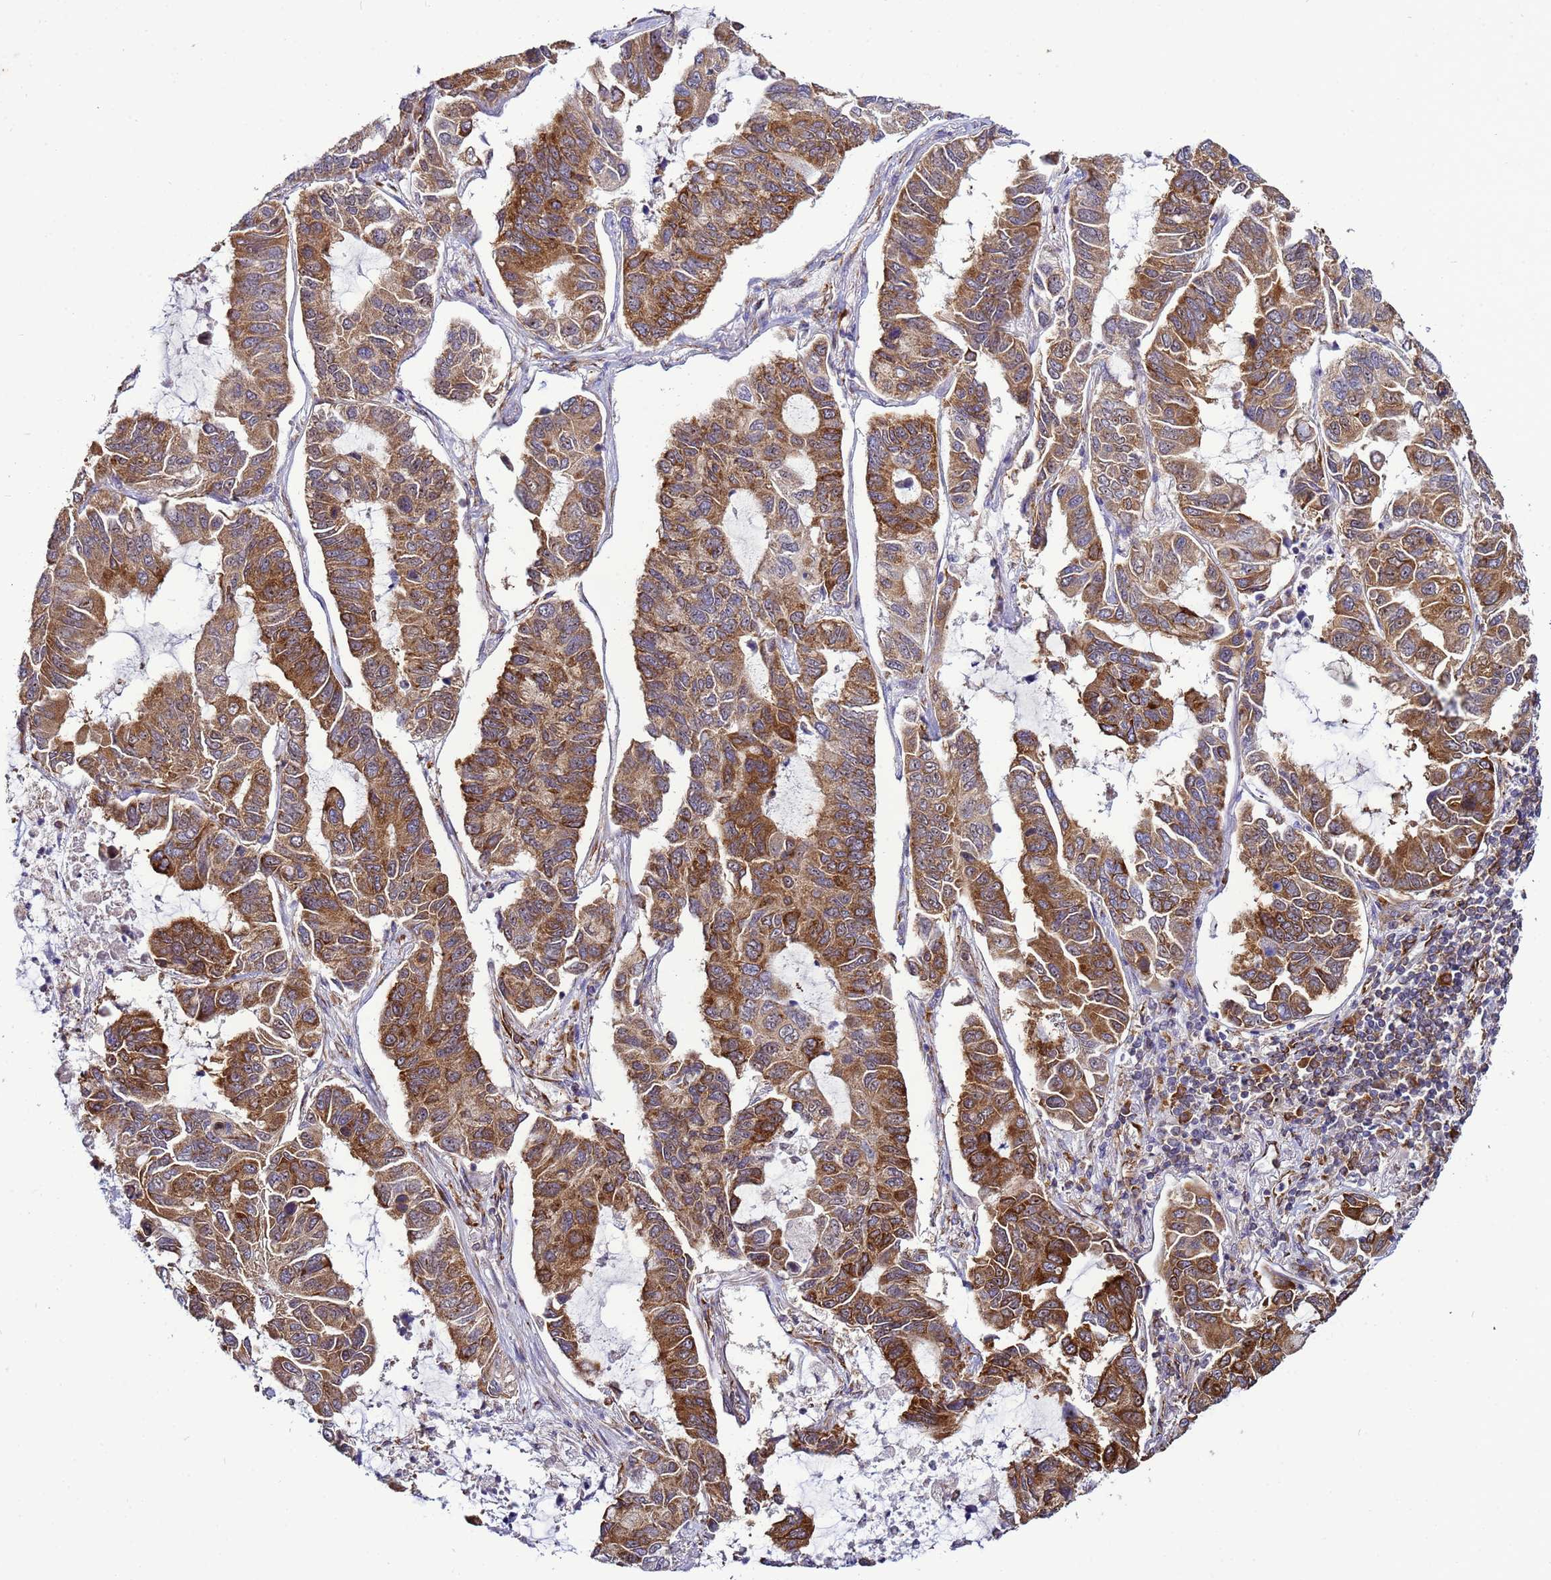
{"staining": {"intensity": "moderate", "quantity": ">75%", "location": "cytoplasmic/membranous"}, "tissue": "lung cancer", "cell_type": "Tumor cells", "image_type": "cancer", "snomed": [{"axis": "morphology", "description": "Adenocarcinoma, NOS"}, {"axis": "topography", "description": "Lung"}], "caption": "Lung cancer (adenocarcinoma) stained with a protein marker demonstrates moderate staining in tumor cells.", "gene": "NOL8", "patient": {"sex": "male", "age": 64}}